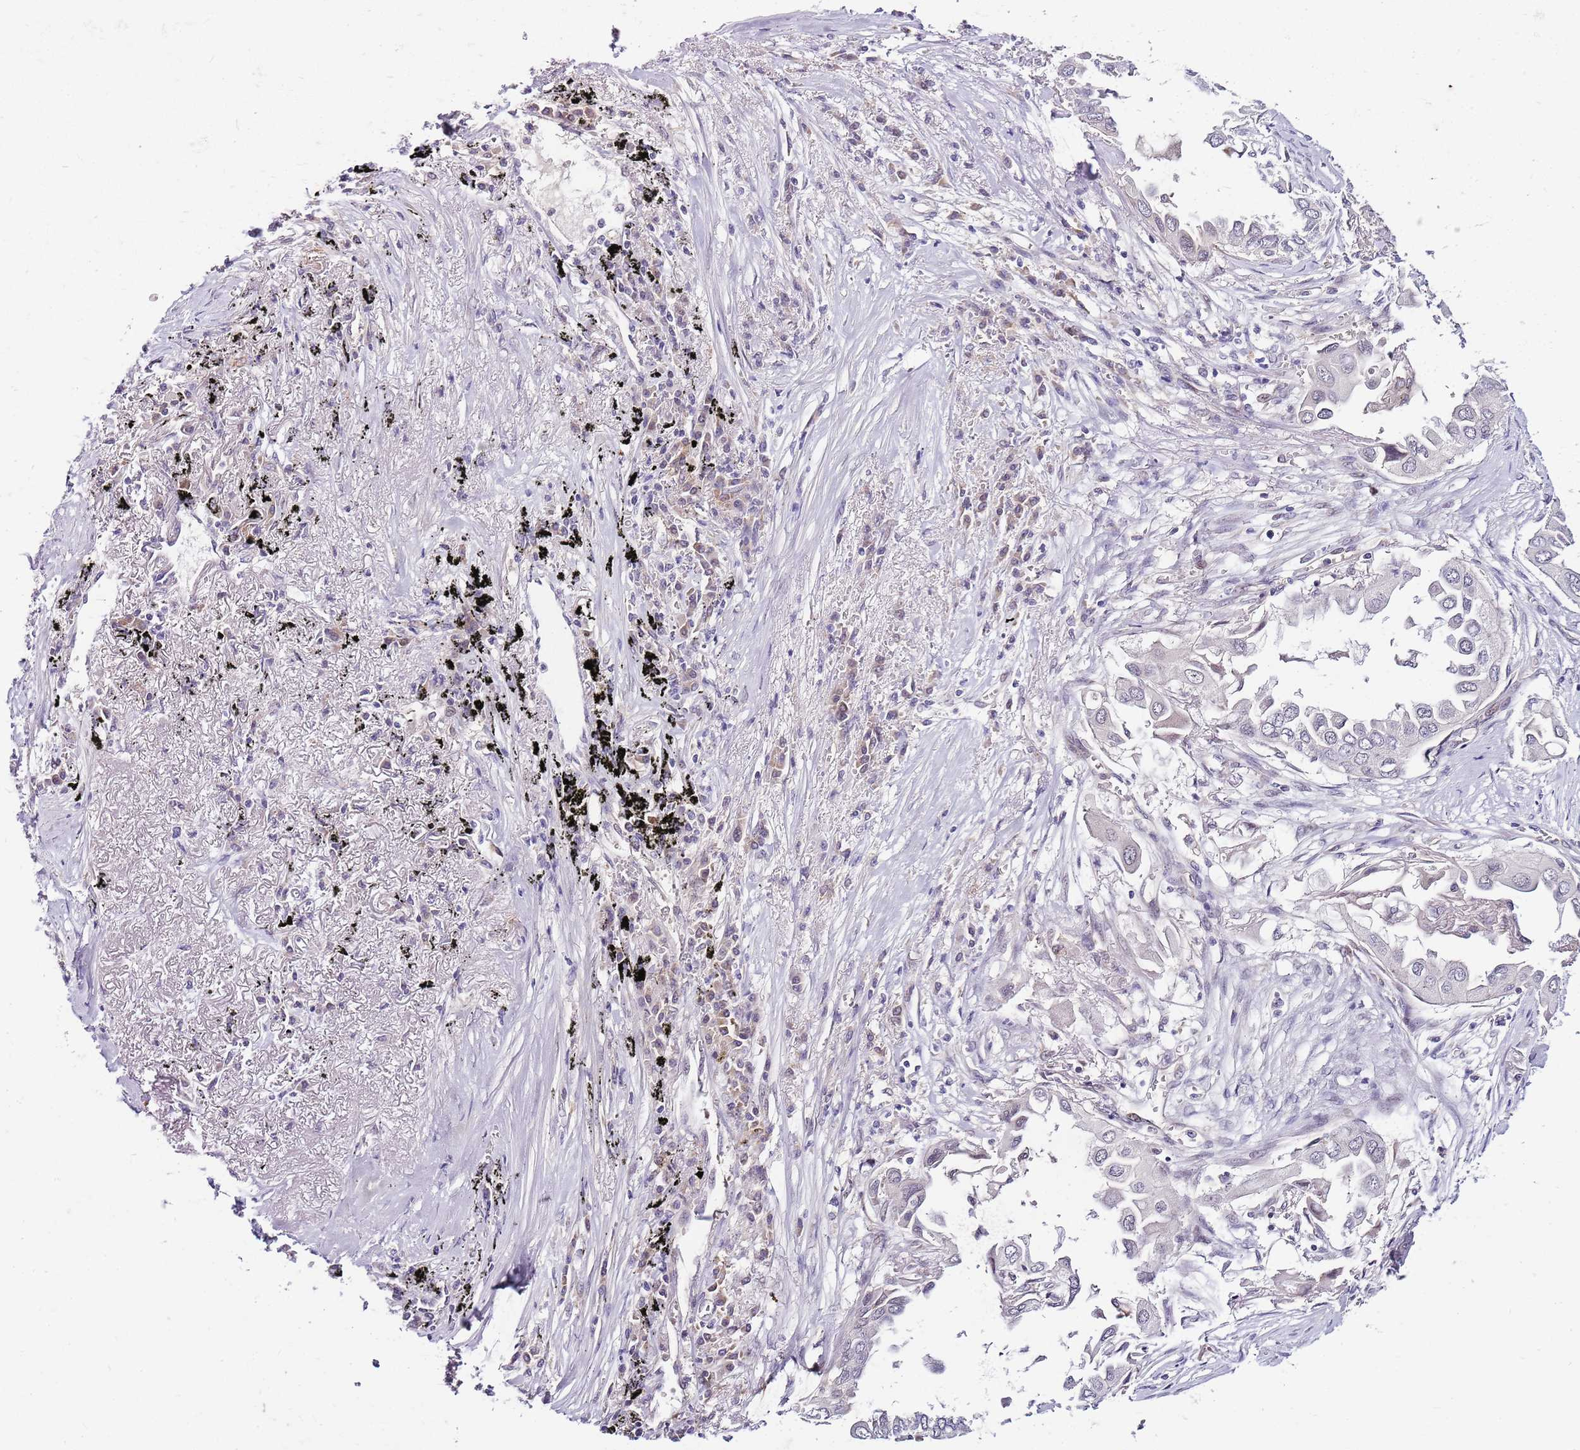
{"staining": {"intensity": "negative", "quantity": "none", "location": "none"}, "tissue": "lung cancer", "cell_type": "Tumor cells", "image_type": "cancer", "snomed": [{"axis": "morphology", "description": "Adenocarcinoma, NOS"}, {"axis": "topography", "description": "Lung"}], "caption": "This is an immunohistochemistry micrograph of human adenocarcinoma (lung). There is no staining in tumor cells.", "gene": "FBXL22", "patient": {"sex": "female", "age": 76}}